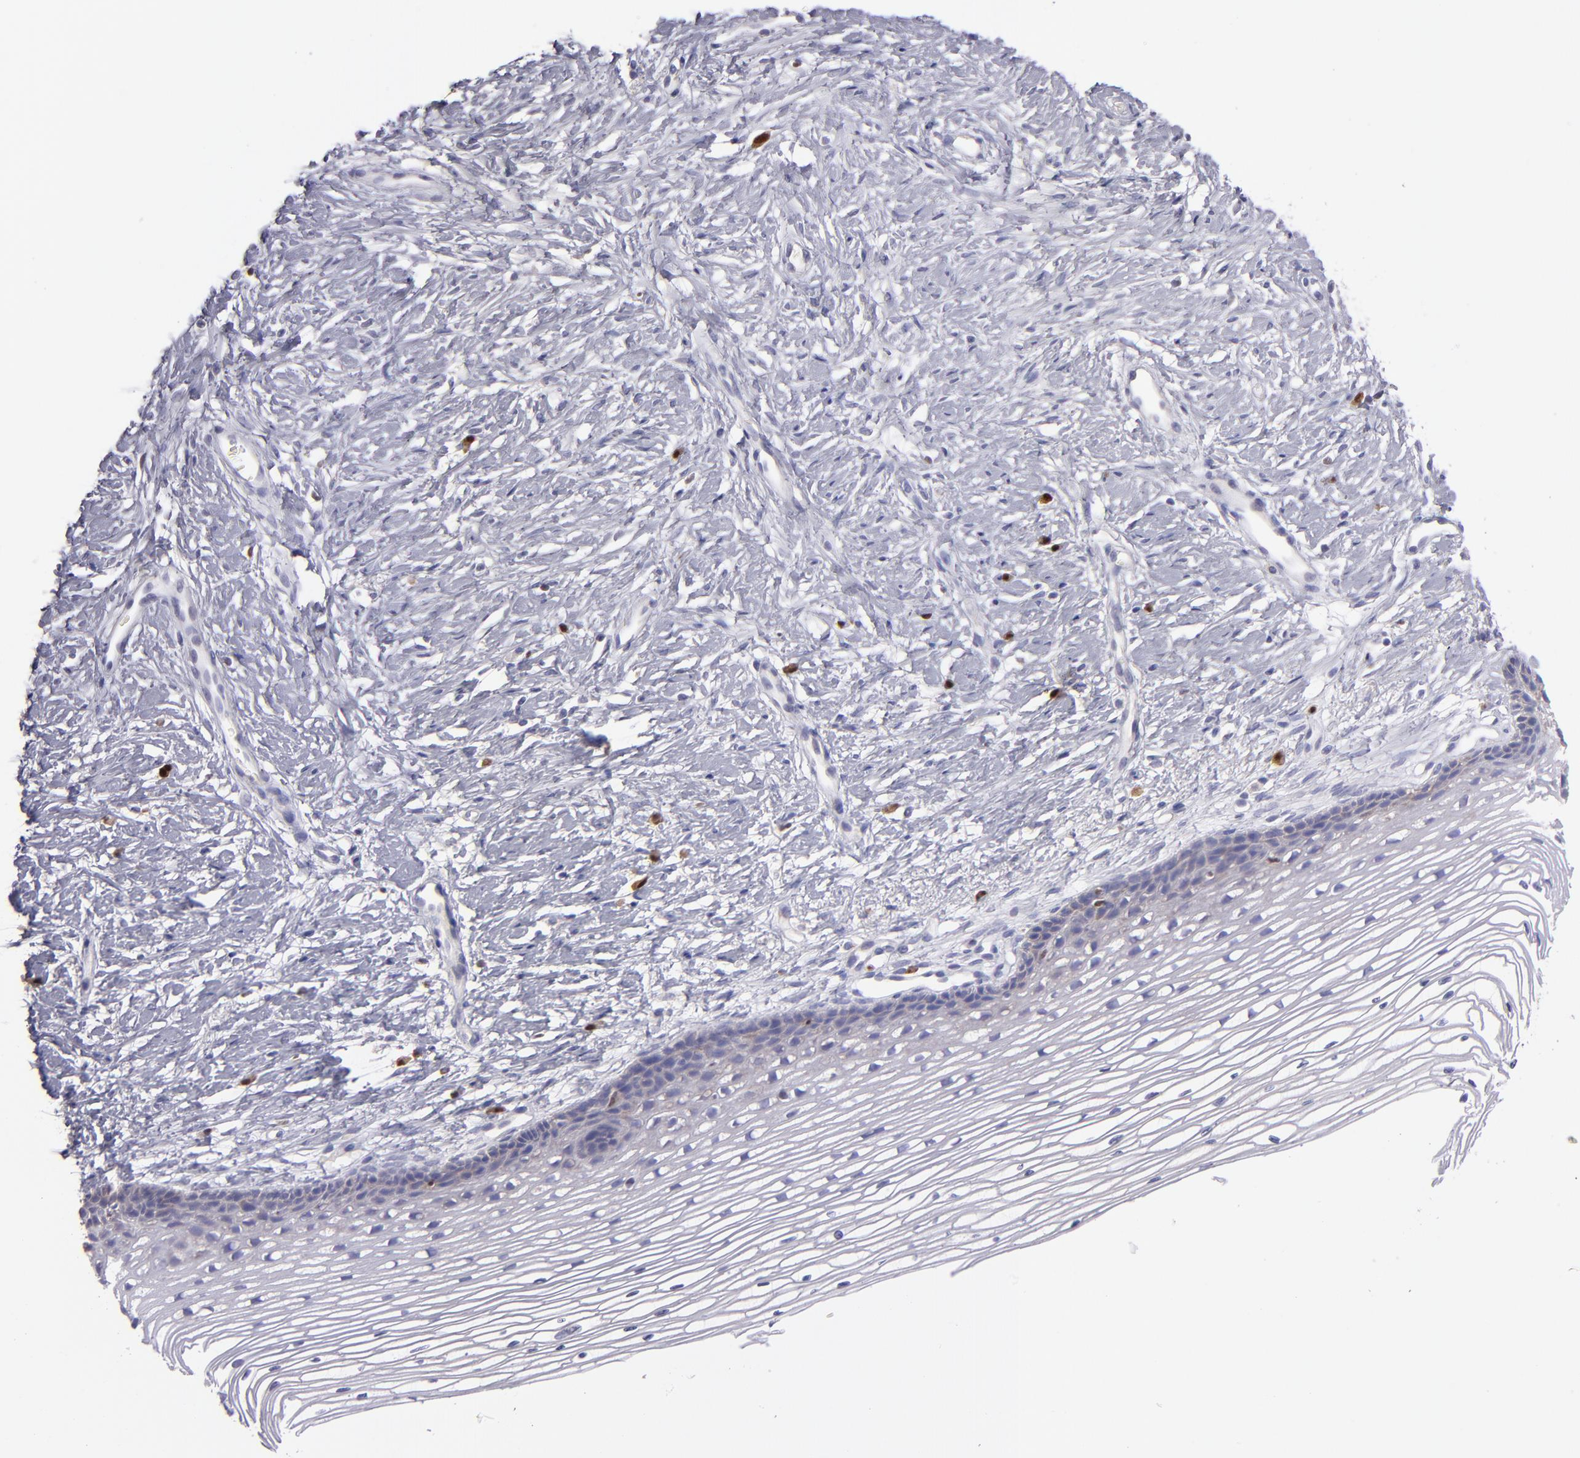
{"staining": {"intensity": "negative", "quantity": "none", "location": "none"}, "tissue": "cervix", "cell_type": "Glandular cells", "image_type": "normal", "snomed": [{"axis": "morphology", "description": "Normal tissue, NOS"}, {"axis": "topography", "description": "Cervix"}], "caption": "Glandular cells show no significant protein positivity in benign cervix. (Brightfield microscopy of DAB immunohistochemistry (IHC) at high magnification).", "gene": "IRF8", "patient": {"sex": "female", "age": 77}}